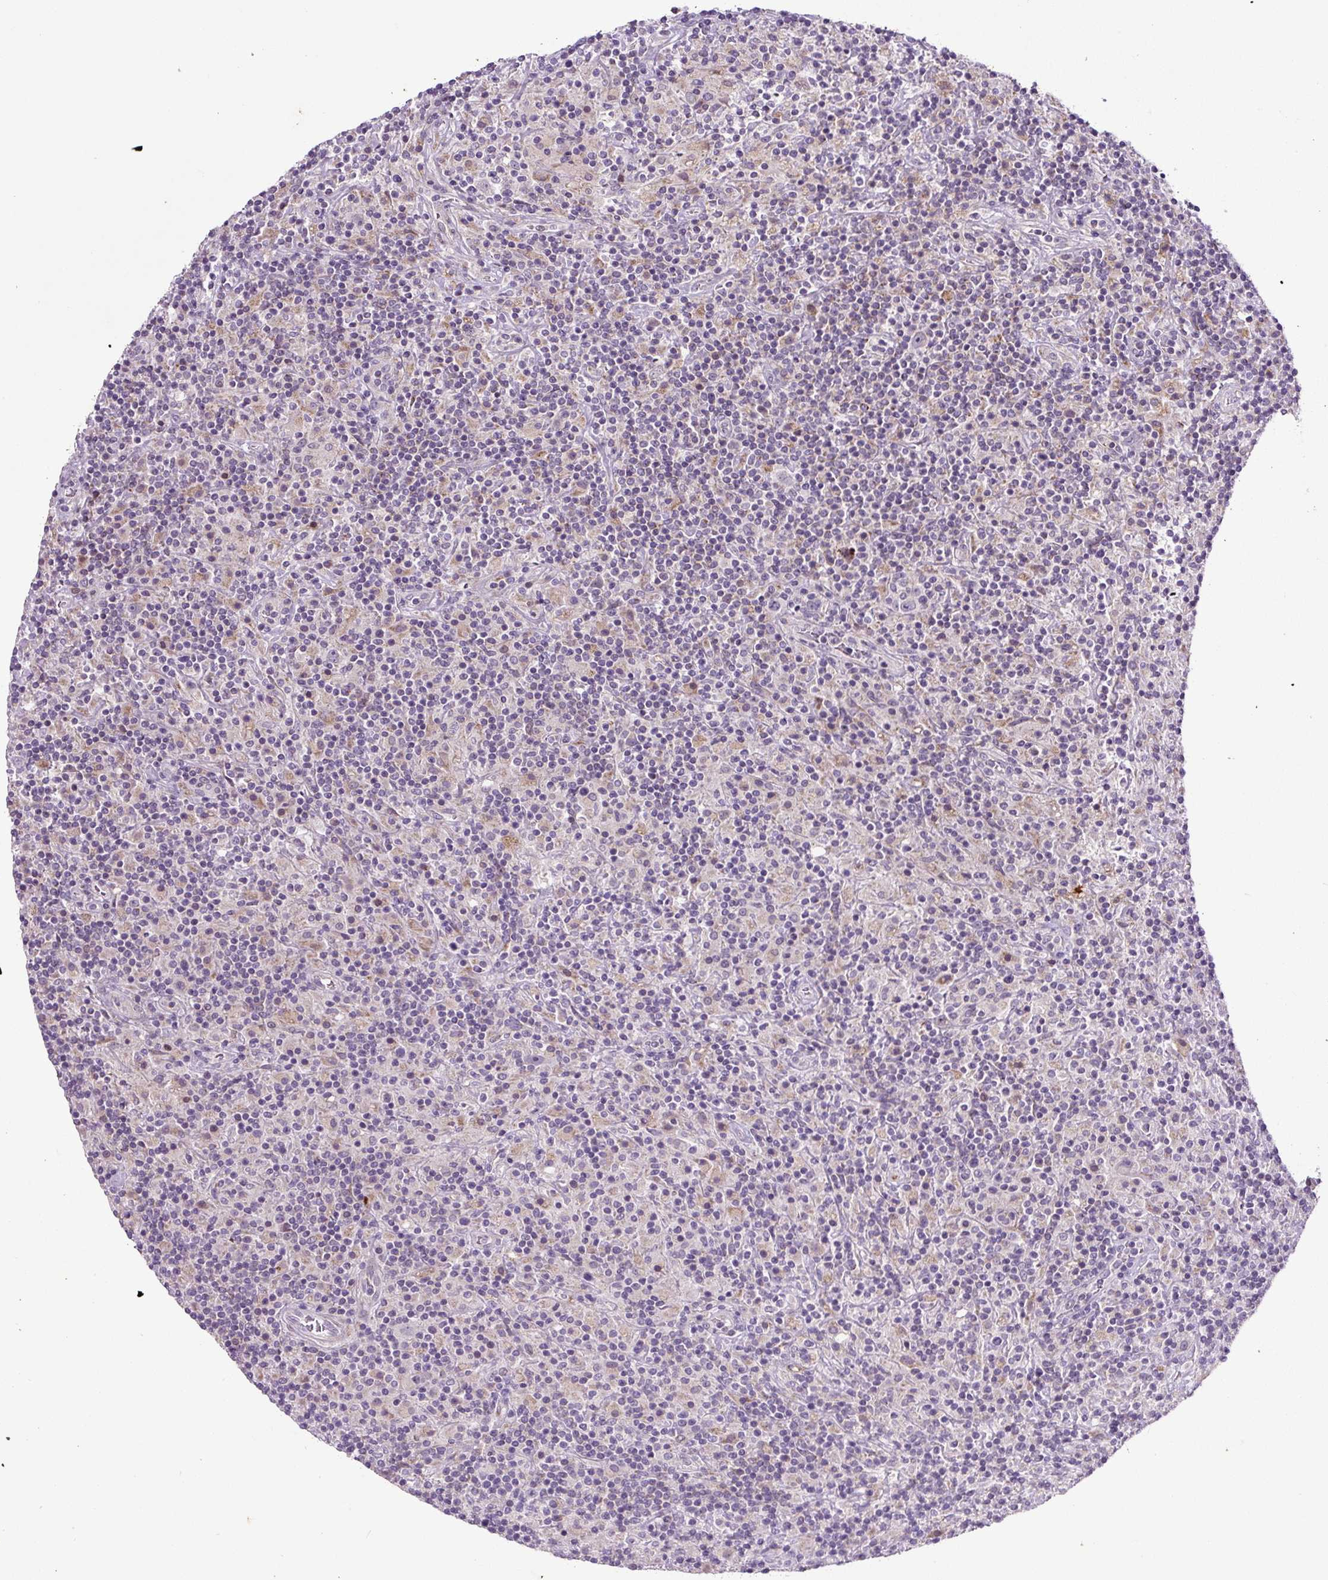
{"staining": {"intensity": "negative", "quantity": "none", "location": "none"}, "tissue": "lymphoma", "cell_type": "Tumor cells", "image_type": "cancer", "snomed": [{"axis": "morphology", "description": "Hodgkin's disease, NOS"}, {"axis": "topography", "description": "Lymph node"}], "caption": "The IHC micrograph has no significant staining in tumor cells of lymphoma tissue. The staining is performed using DAB (3,3'-diaminobenzidine) brown chromogen with nuclei counter-stained in using hematoxylin.", "gene": "HPS4", "patient": {"sex": "male", "age": 70}}